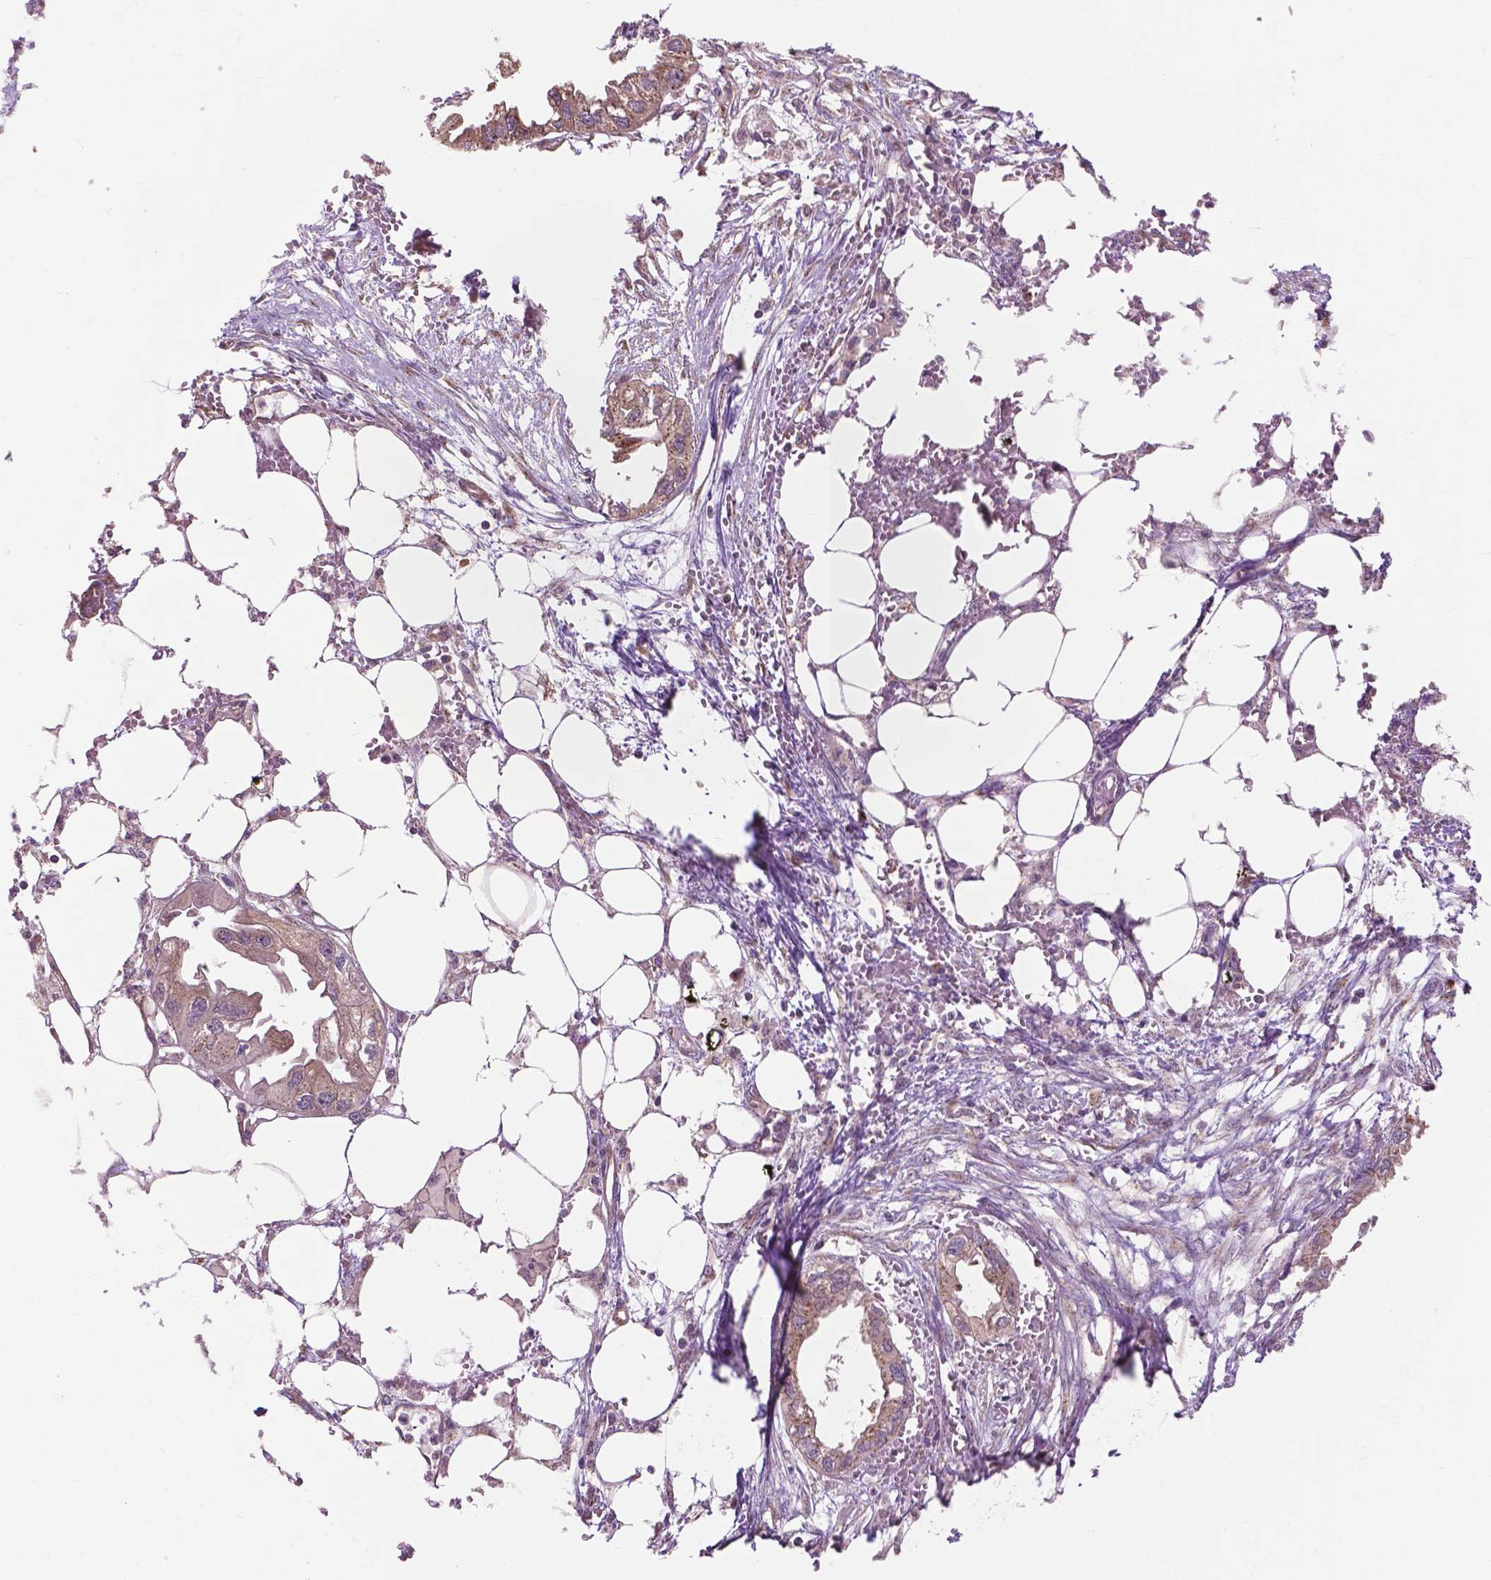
{"staining": {"intensity": "weak", "quantity": ">75%", "location": "cytoplasmic/membranous"}, "tissue": "endometrial cancer", "cell_type": "Tumor cells", "image_type": "cancer", "snomed": [{"axis": "morphology", "description": "Adenocarcinoma, NOS"}, {"axis": "morphology", "description": "Adenocarcinoma, metastatic, NOS"}, {"axis": "topography", "description": "Adipose tissue"}, {"axis": "topography", "description": "Endometrium"}], "caption": "Immunohistochemical staining of human endometrial cancer demonstrates low levels of weak cytoplasmic/membranous staining in approximately >75% of tumor cells. The staining is performed using DAB (3,3'-diaminobenzidine) brown chromogen to label protein expression. The nuclei are counter-stained blue using hematoxylin.", "gene": "PPP1CB", "patient": {"sex": "female", "age": 67}}